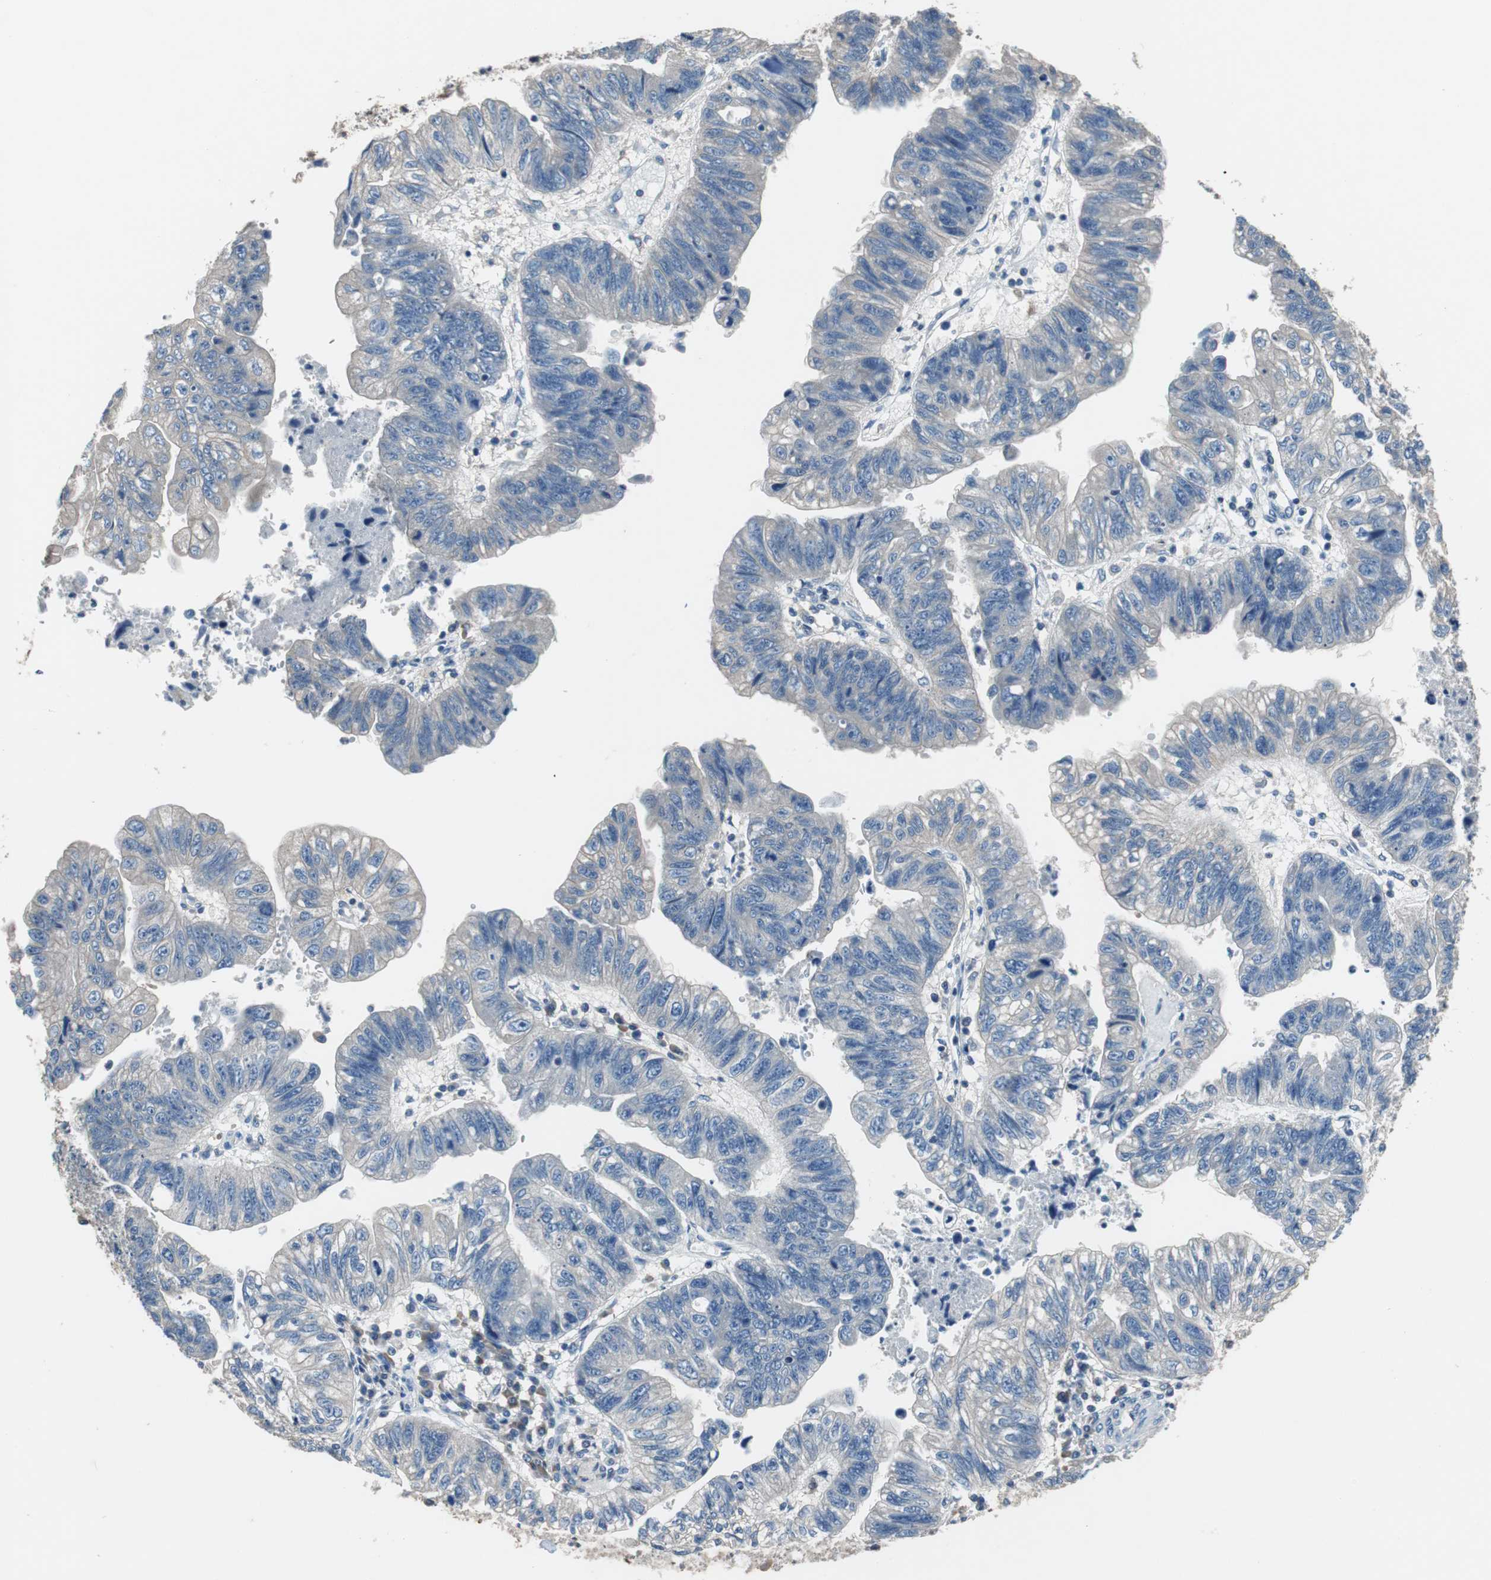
{"staining": {"intensity": "negative", "quantity": "none", "location": "none"}, "tissue": "stomach cancer", "cell_type": "Tumor cells", "image_type": "cancer", "snomed": [{"axis": "morphology", "description": "Adenocarcinoma, NOS"}, {"axis": "topography", "description": "Stomach"}], "caption": "This photomicrograph is of stomach cancer (adenocarcinoma) stained with immunohistochemistry (IHC) to label a protein in brown with the nuclei are counter-stained blue. There is no positivity in tumor cells. (DAB (3,3'-diaminobenzidine) IHC visualized using brightfield microscopy, high magnification).", "gene": "PRKCA", "patient": {"sex": "male", "age": 59}}